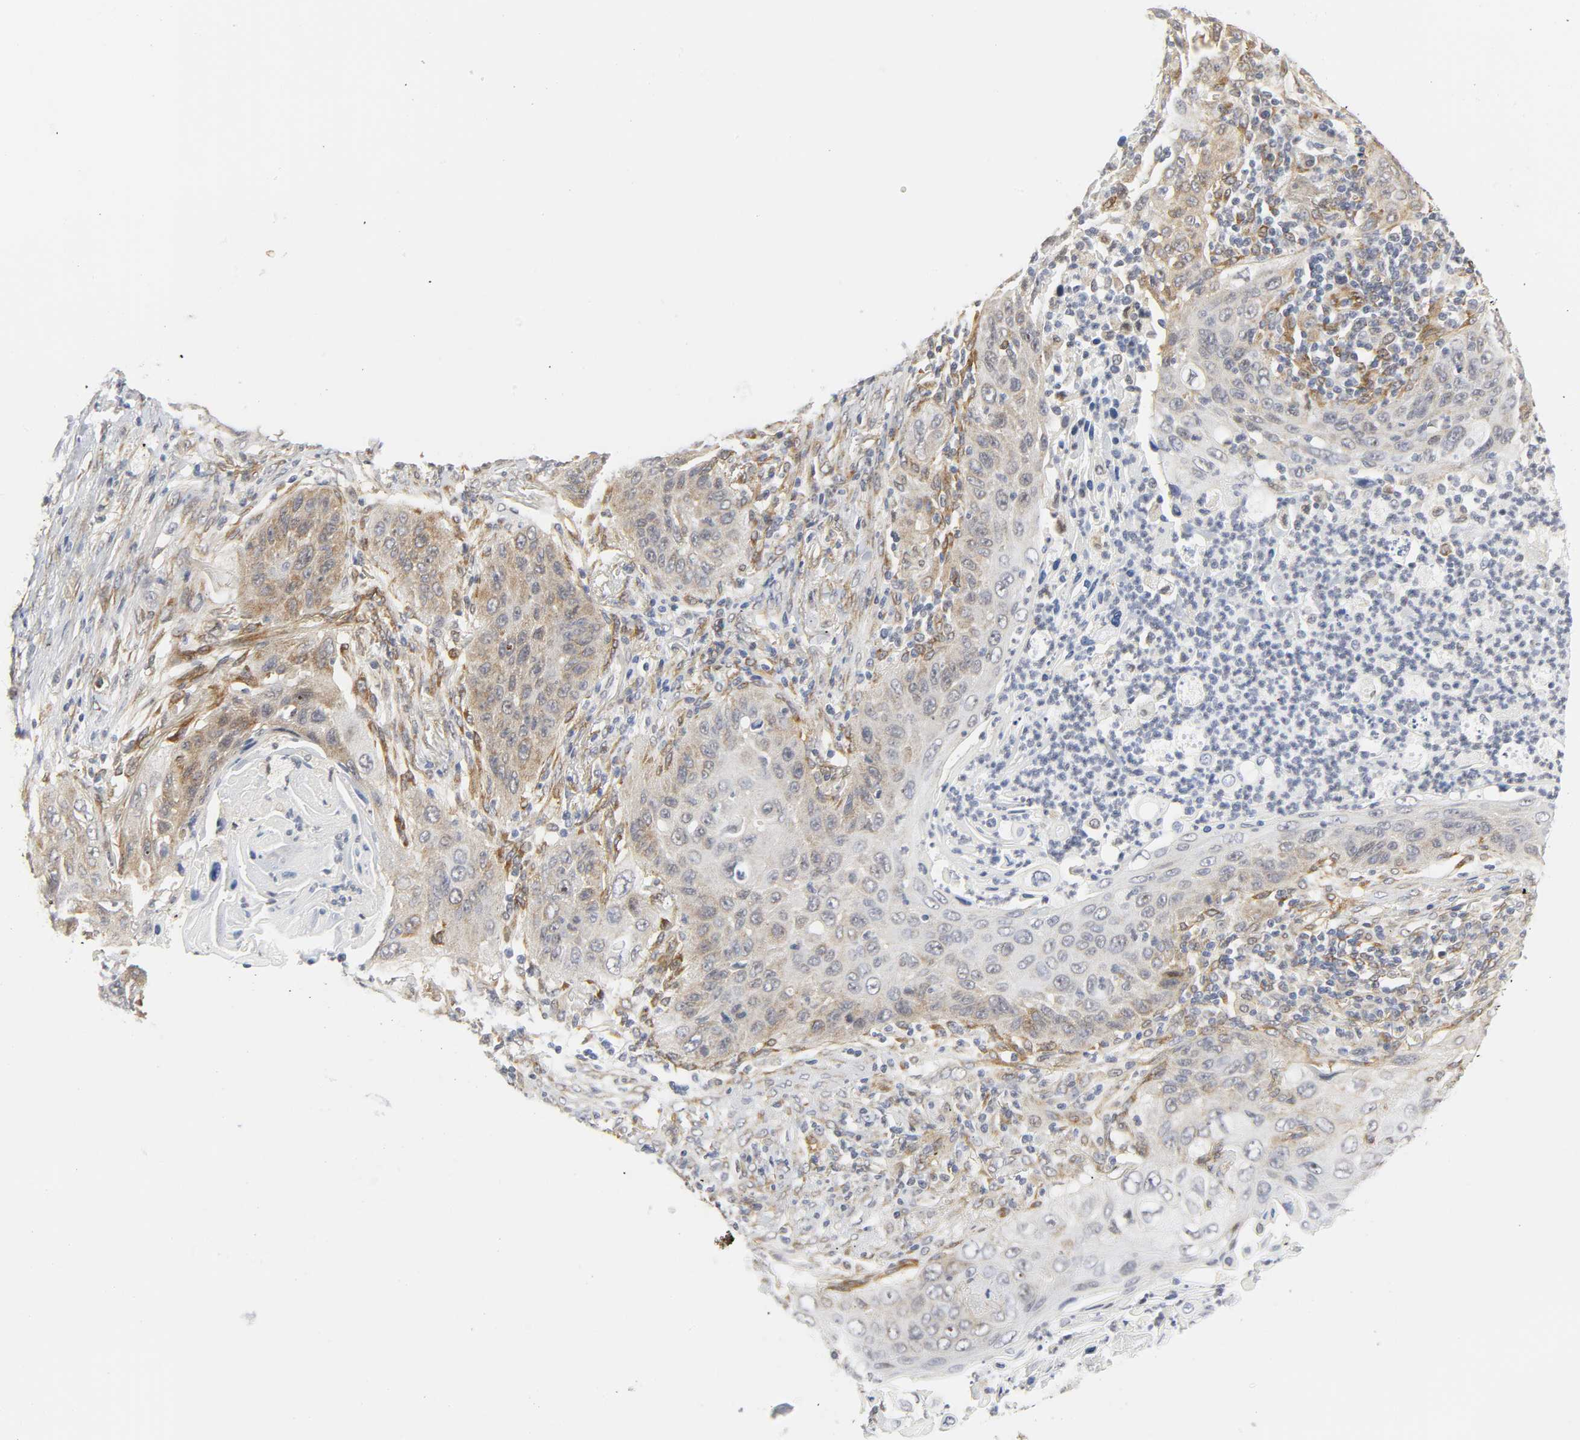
{"staining": {"intensity": "moderate", "quantity": "25%-75%", "location": "cytoplasmic/membranous"}, "tissue": "lung cancer", "cell_type": "Tumor cells", "image_type": "cancer", "snomed": [{"axis": "morphology", "description": "Squamous cell carcinoma, NOS"}, {"axis": "topography", "description": "Lung"}], "caption": "The immunohistochemical stain highlights moderate cytoplasmic/membranous positivity in tumor cells of lung cancer (squamous cell carcinoma) tissue. (Brightfield microscopy of DAB IHC at high magnification).", "gene": "DOCK1", "patient": {"sex": "female", "age": 67}}